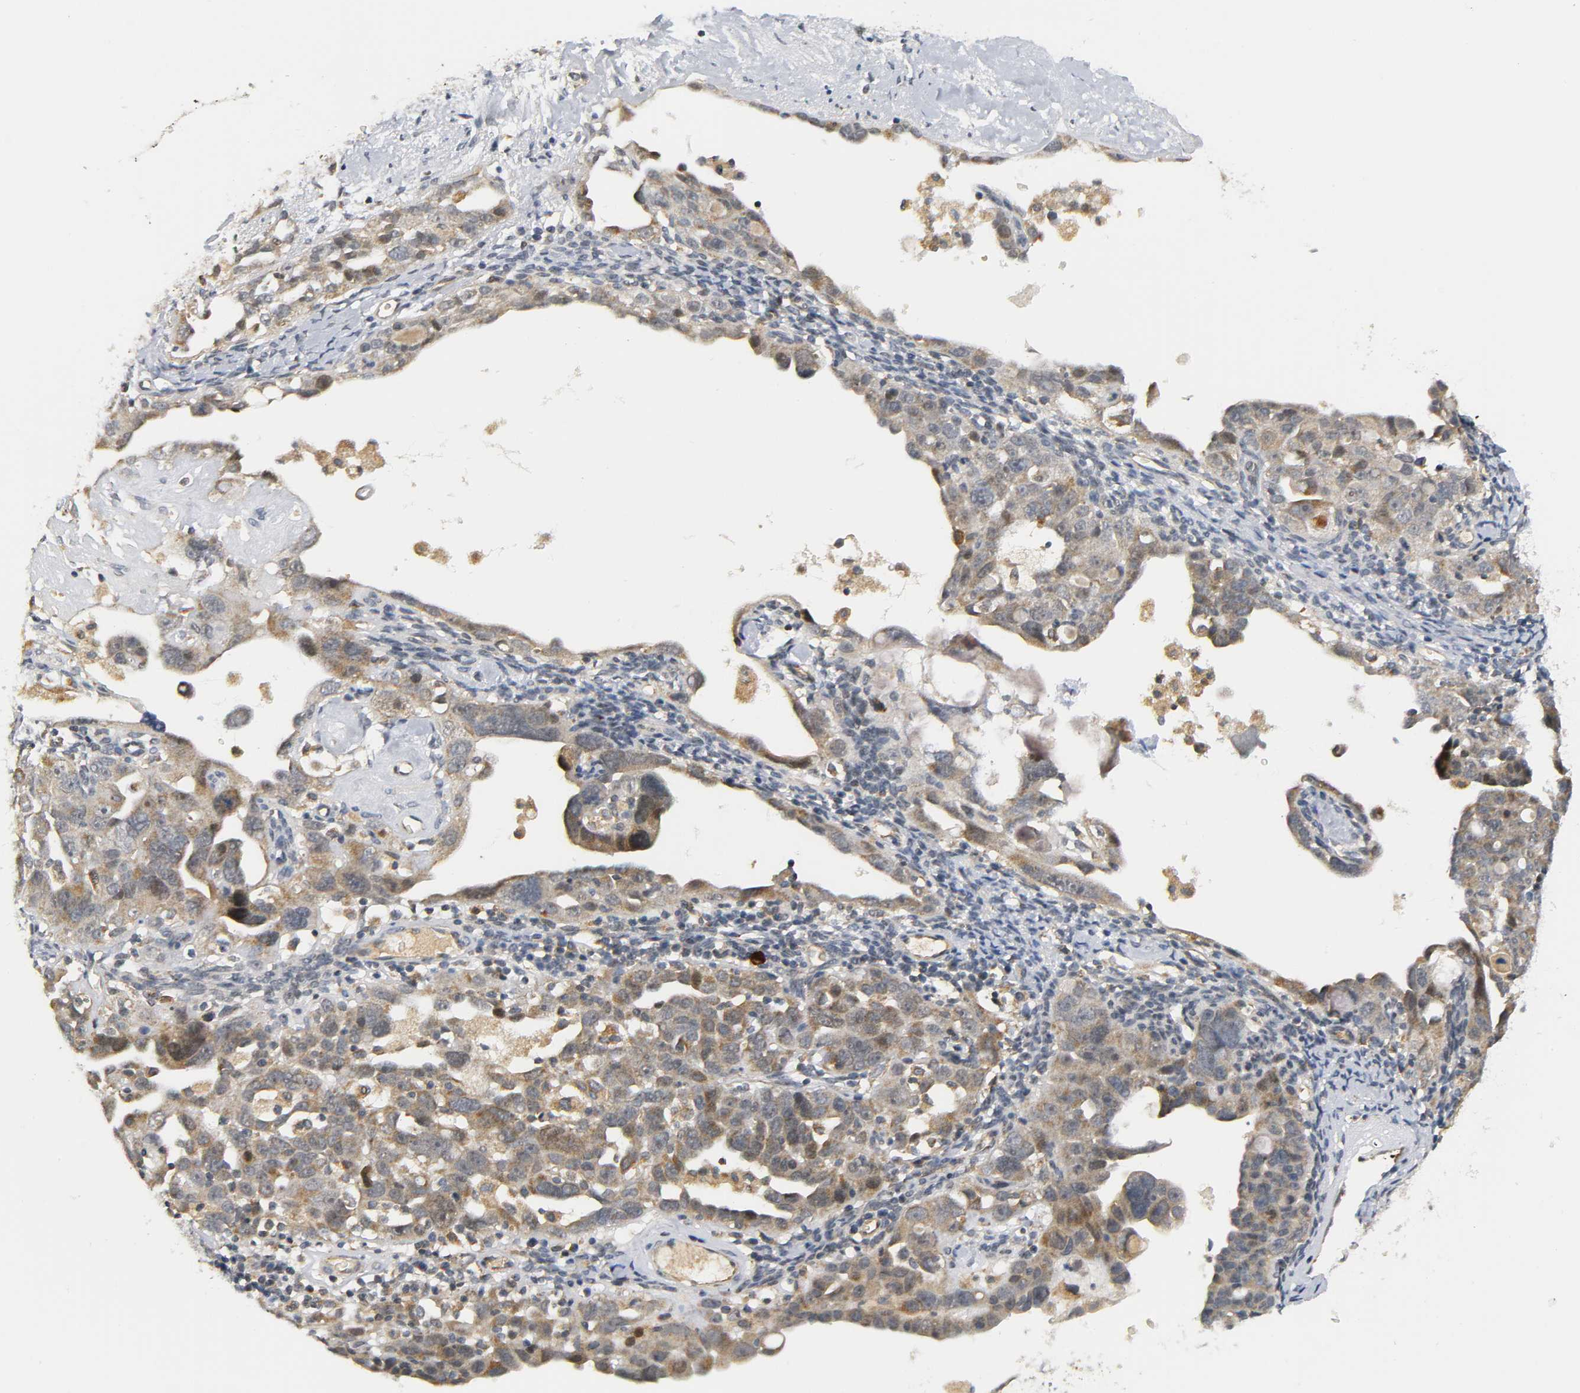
{"staining": {"intensity": "moderate", "quantity": ">75%", "location": "cytoplasmic/membranous"}, "tissue": "ovarian cancer", "cell_type": "Tumor cells", "image_type": "cancer", "snomed": [{"axis": "morphology", "description": "Cystadenocarcinoma, serous, NOS"}, {"axis": "topography", "description": "Ovary"}], "caption": "This image shows IHC staining of human ovarian cancer (serous cystadenocarcinoma), with medium moderate cytoplasmic/membranous expression in about >75% of tumor cells.", "gene": "NRP1", "patient": {"sex": "female", "age": 66}}